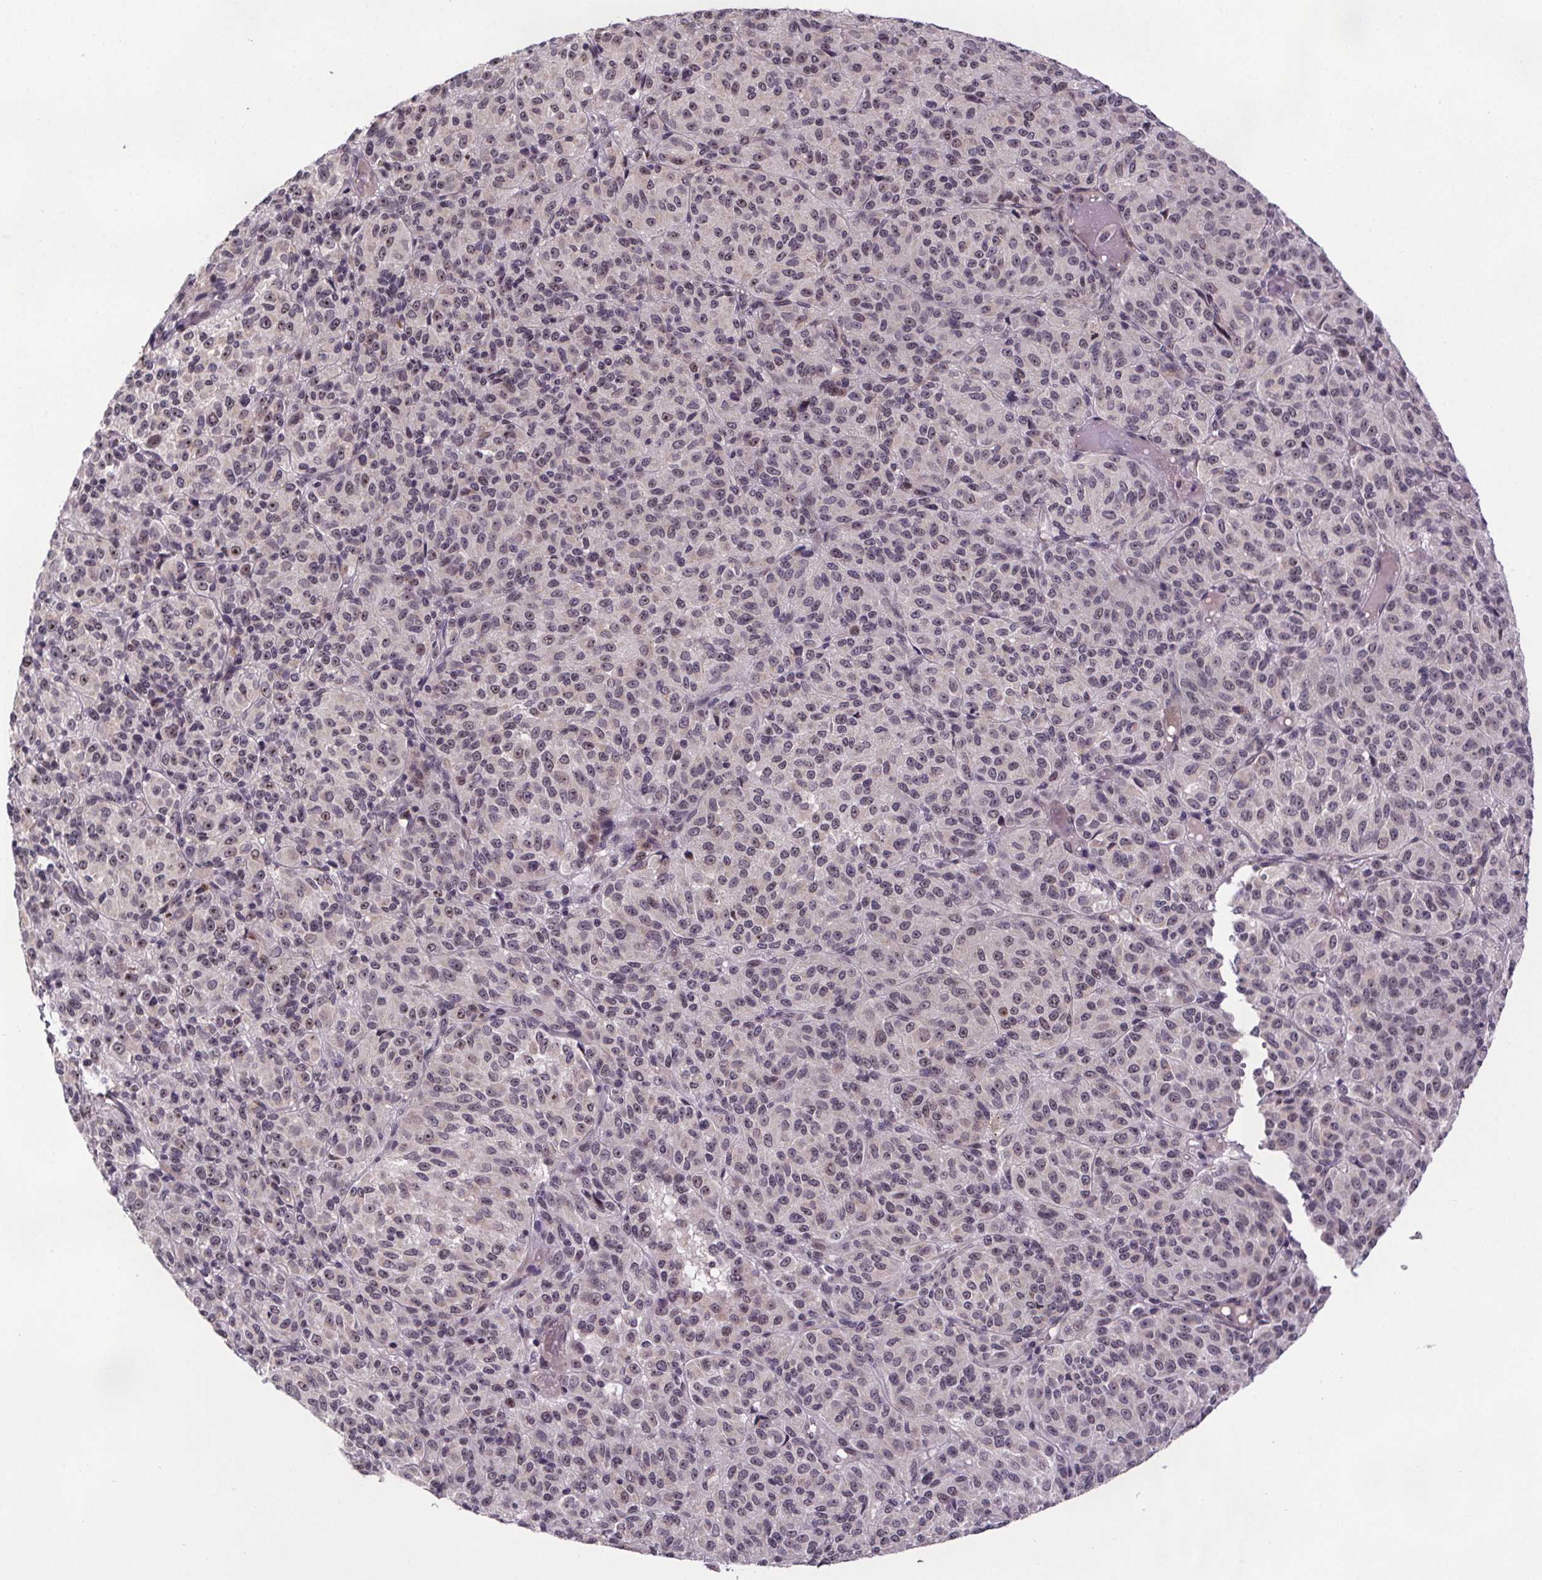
{"staining": {"intensity": "weak", "quantity": "<25%", "location": "nuclear"}, "tissue": "melanoma", "cell_type": "Tumor cells", "image_type": "cancer", "snomed": [{"axis": "morphology", "description": "Malignant melanoma, Metastatic site"}, {"axis": "topography", "description": "Brain"}], "caption": "Immunohistochemistry (IHC) of human malignant melanoma (metastatic site) displays no staining in tumor cells. (IHC, brightfield microscopy, high magnification).", "gene": "ATMIN", "patient": {"sex": "female", "age": 56}}